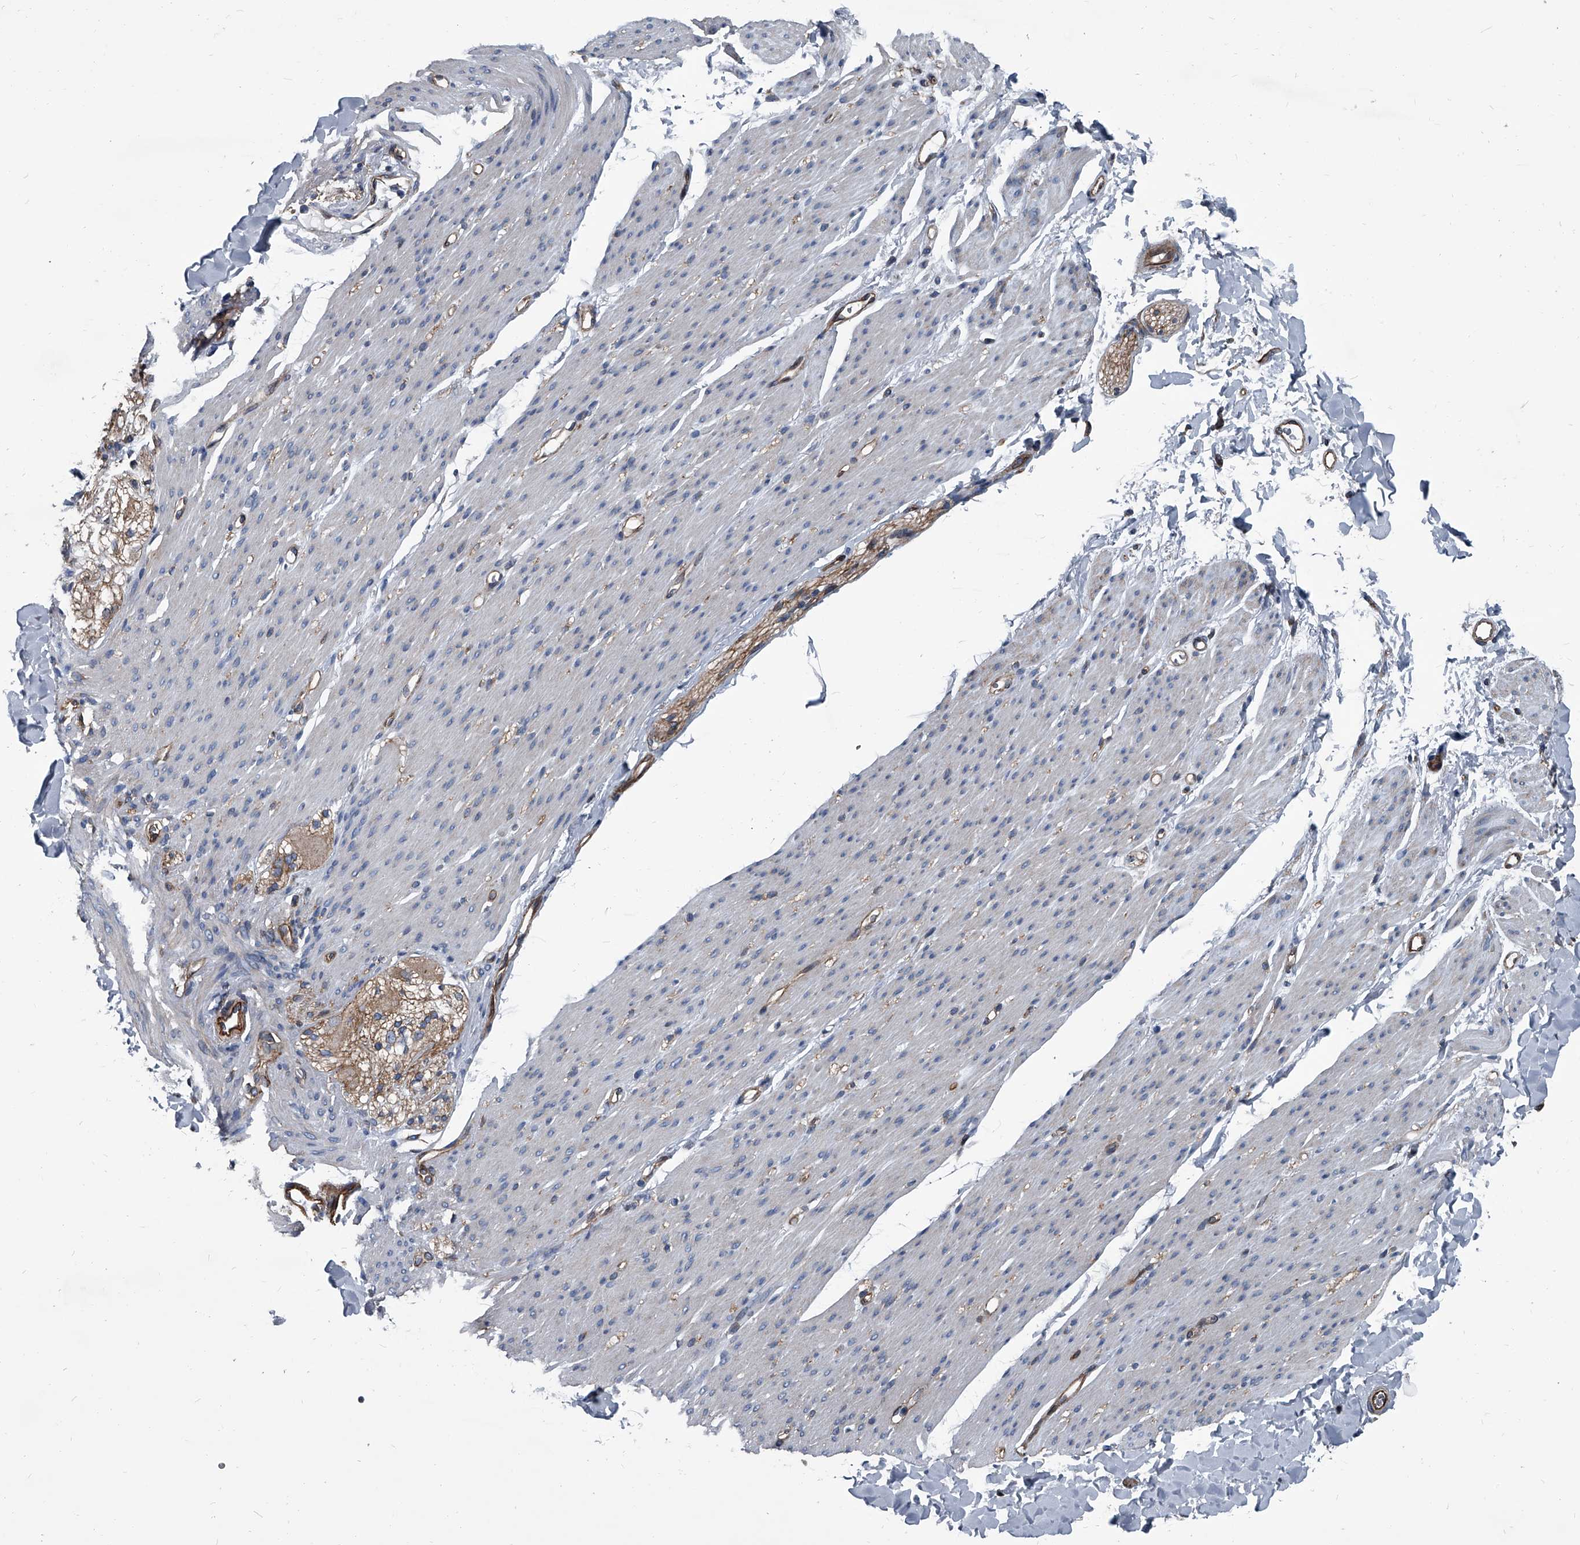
{"staining": {"intensity": "moderate", "quantity": "<25%", "location": "cytoplasmic/membranous"}, "tissue": "smooth muscle", "cell_type": "Smooth muscle cells", "image_type": "normal", "snomed": [{"axis": "morphology", "description": "Normal tissue, NOS"}, {"axis": "topography", "description": "Colon"}, {"axis": "topography", "description": "Peripheral nerve tissue"}], "caption": "Immunohistochemical staining of unremarkable smooth muscle demonstrates moderate cytoplasmic/membranous protein staining in approximately <25% of smooth muscle cells. (Stains: DAB (3,3'-diaminobenzidine) in brown, nuclei in blue, Microscopy: brightfield microscopy at high magnification).", "gene": "PLEC", "patient": {"sex": "female", "age": 61}}